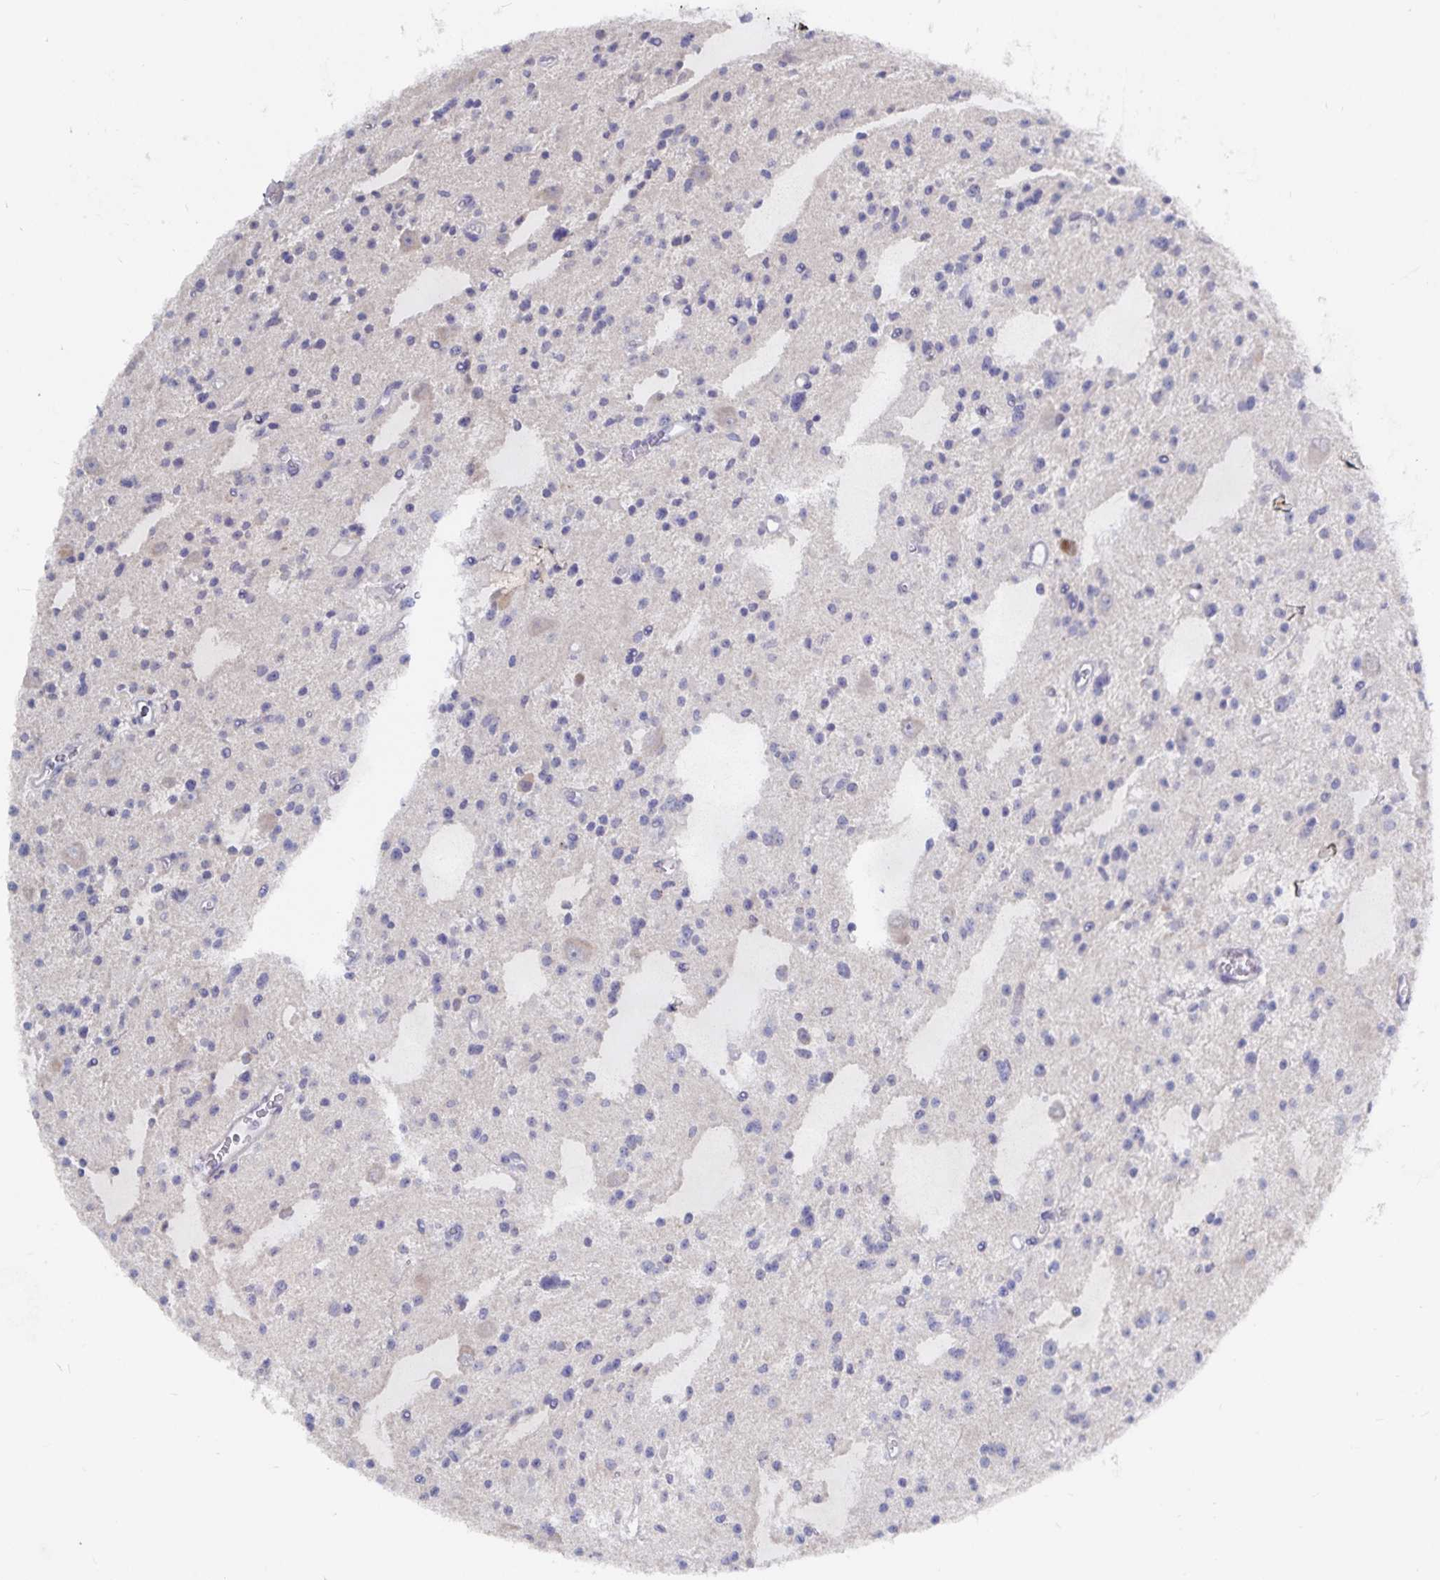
{"staining": {"intensity": "negative", "quantity": "none", "location": "none"}, "tissue": "glioma", "cell_type": "Tumor cells", "image_type": "cancer", "snomed": [{"axis": "morphology", "description": "Glioma, malignant, Low grade"}, {"axis": "topography", "description": "Brain"}], "caption": "Tumor cells show no significant protein positivity in low-grade glioma (malignant).", "gene": "ZIK1", "patient": {"sex": "male", "age": 43}}